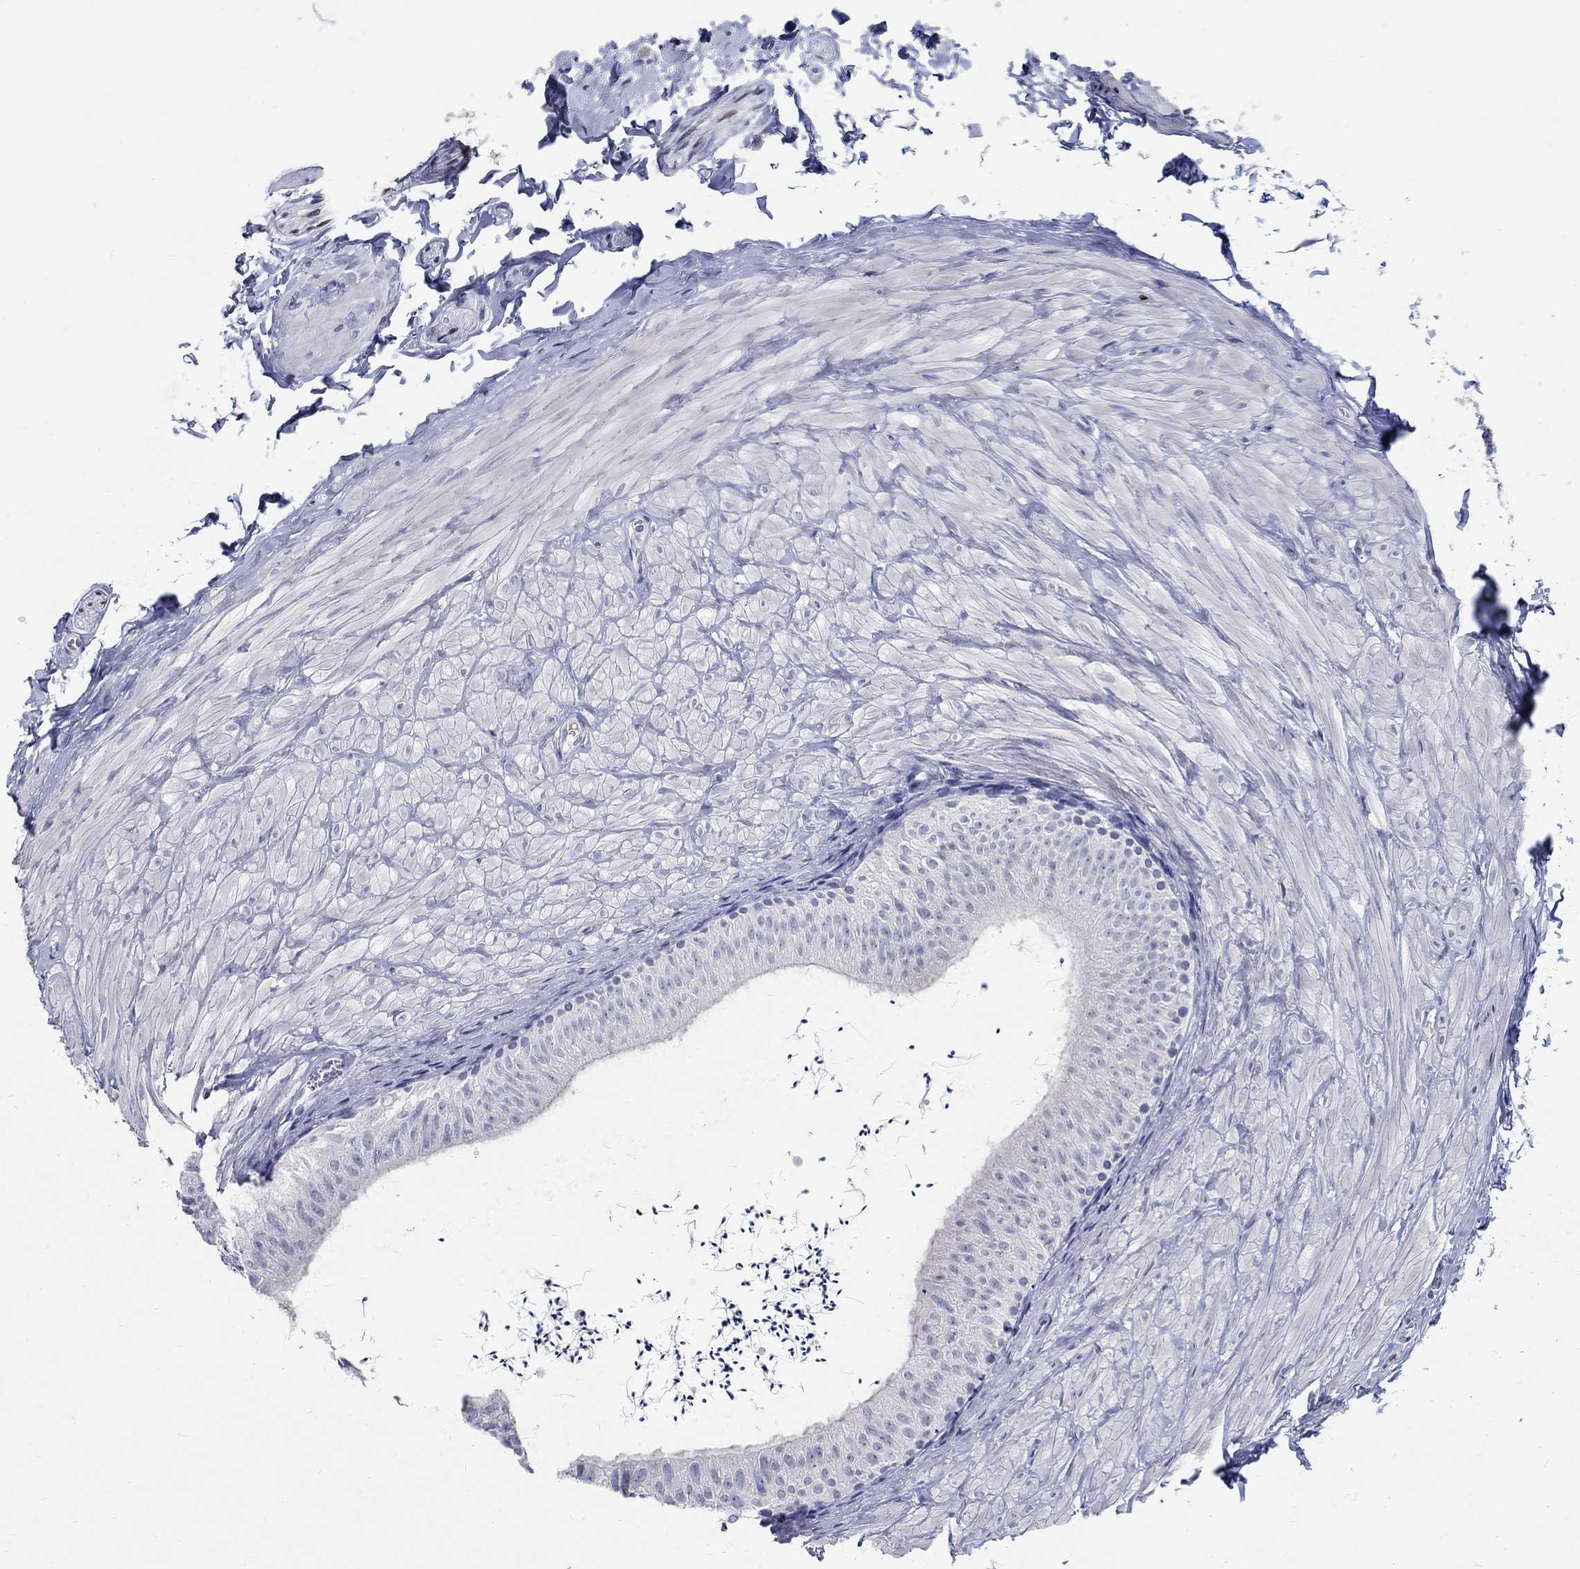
{"staining": {"intensity": "negative", "quantity": "none", "location": "none"}, "tissue": "epididymis", "cell_type": "Glandular cells", "image_type": "normal", "snomed": [{"axis": "morphology", "description": "Normal tissue, NOS"}, {"axis": "topography", "description": "Epididymis"}], "caption": "Micrograph shows no significant protein expression in glandular cells of benign epididymis. (DAB (3,3'-diaminobenzidine) IHC visualized using brightfield microscopy, high magnification).", "gene": "SOX2", "patient": {"sex": "male", "age": 32}}